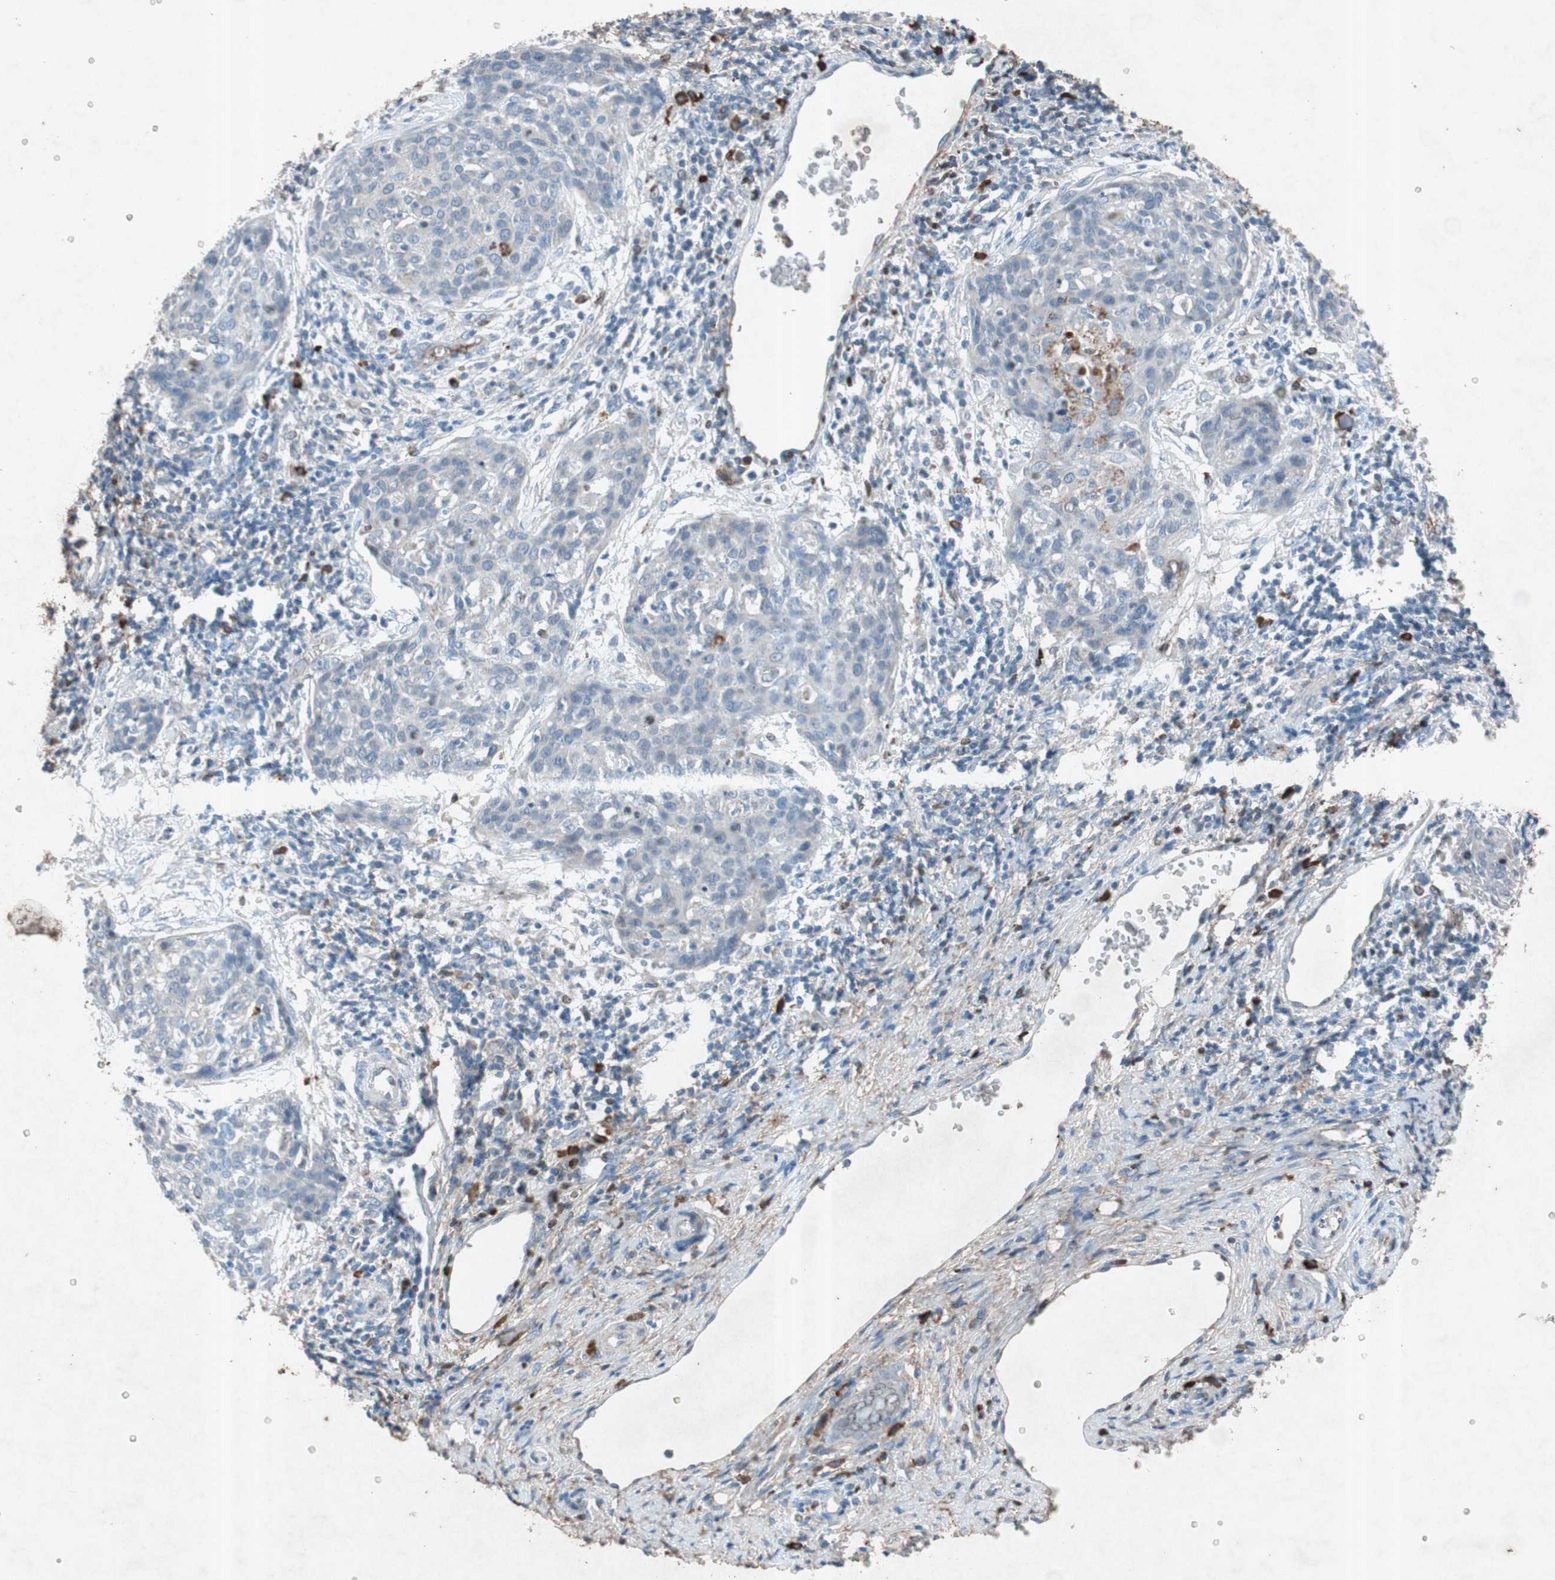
{"staining": {"intensity": "weak", "quantity": "<25%", "location": "cytoplasmic/membranous"}, "tissue": "cervical cancer", "cell_type": "Tumor cells", "image_type": "cancer", "snomed": [{"axis": "morphology", "description": "Squamous cell carcinoma, NOS"}, {"axis": "topography", "description": "Cervix"}], "caption": "There is no significant positivity in tumor cells of cervical cancer (squamous cell carcinoma).", "gene": "GRB7", "patient": {"sex": "female", "age": 38}}